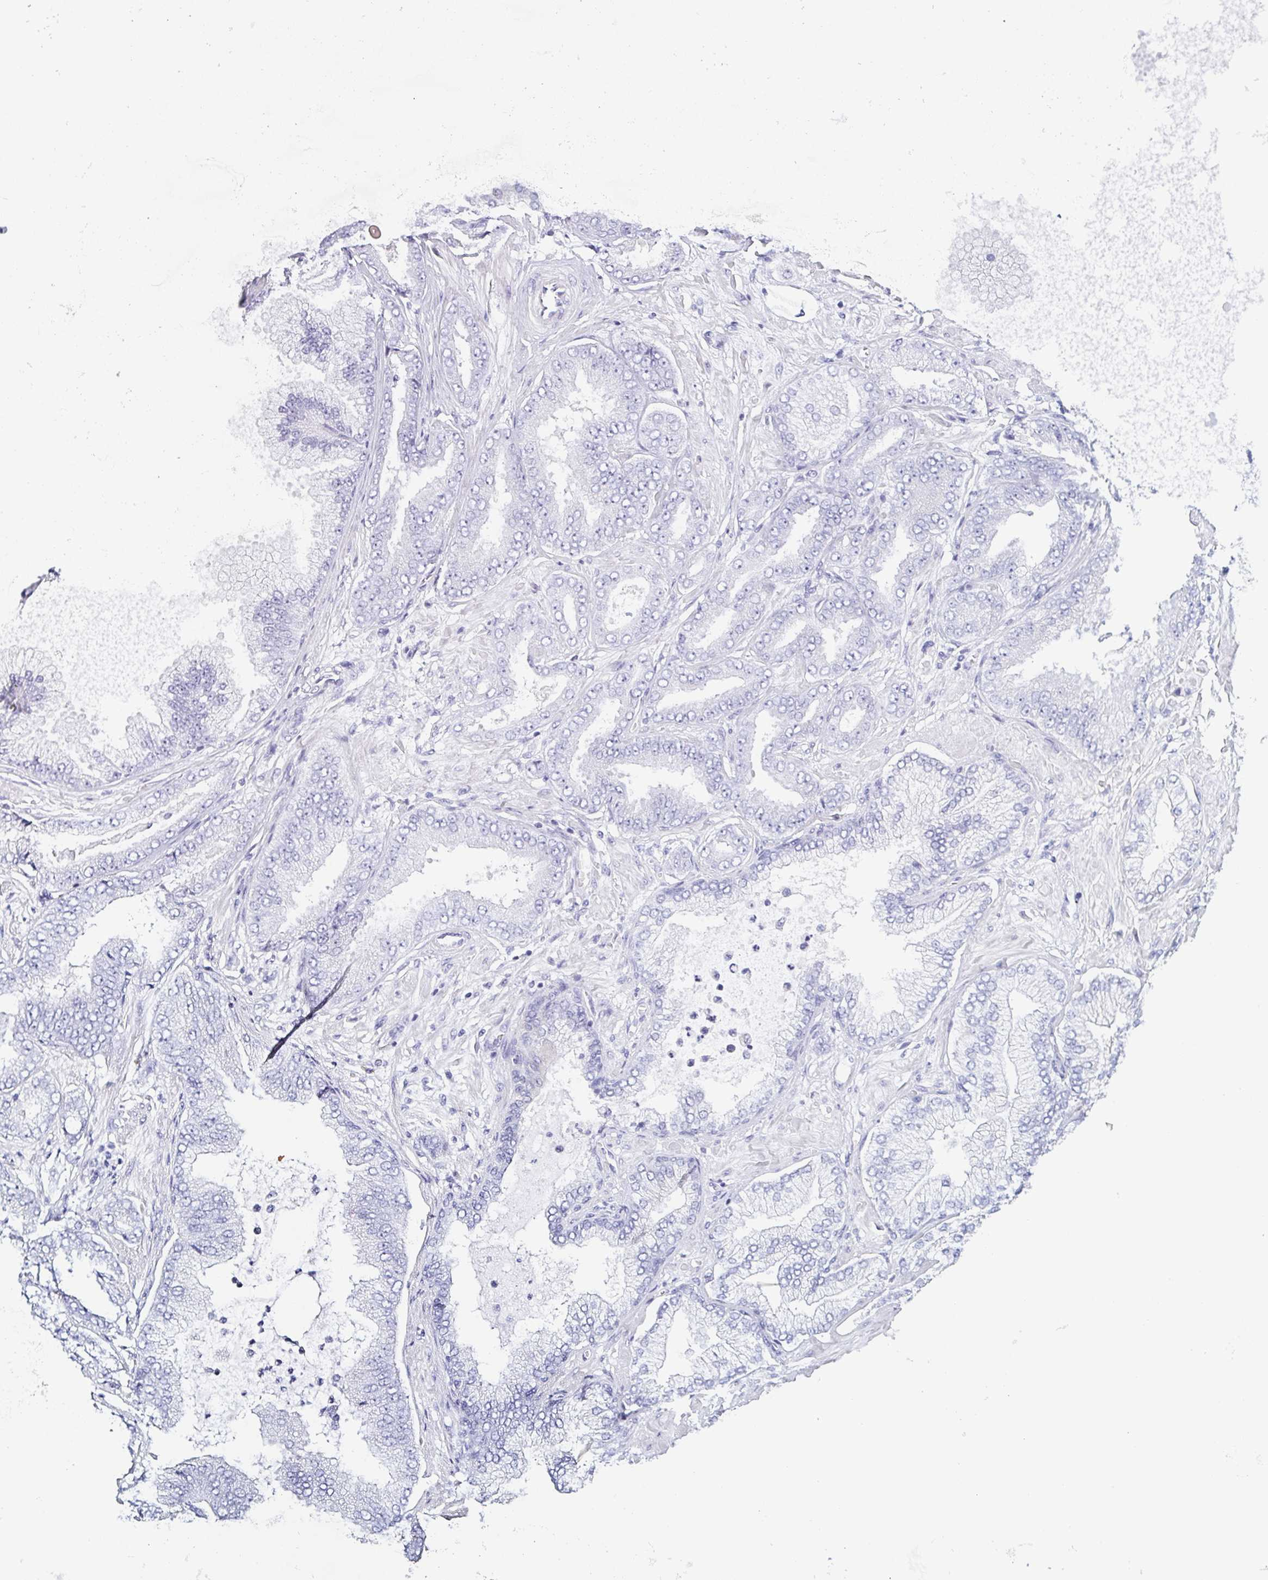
{"staining": {"intensity": "negative", "quantity": "none", "location": "none"}, "tissue": "prostate cancer", "cell_type": "Tumor cells", "image_type": "cancer", "snomed": [{"axis": "morphology", "description": "Adenocarcinoma, Low grade"}, {"axis": "topography", "description": "Prostate"}], "caption": "The micrograph exhibits no significant positivity in tumor cells of prostate cancer. The staining is performed using DAB brown chromogen with nuclei counter-stained in using hematoxylin.", "gene": "PRR27", "patient": {"sex": "male", "age": 55}}